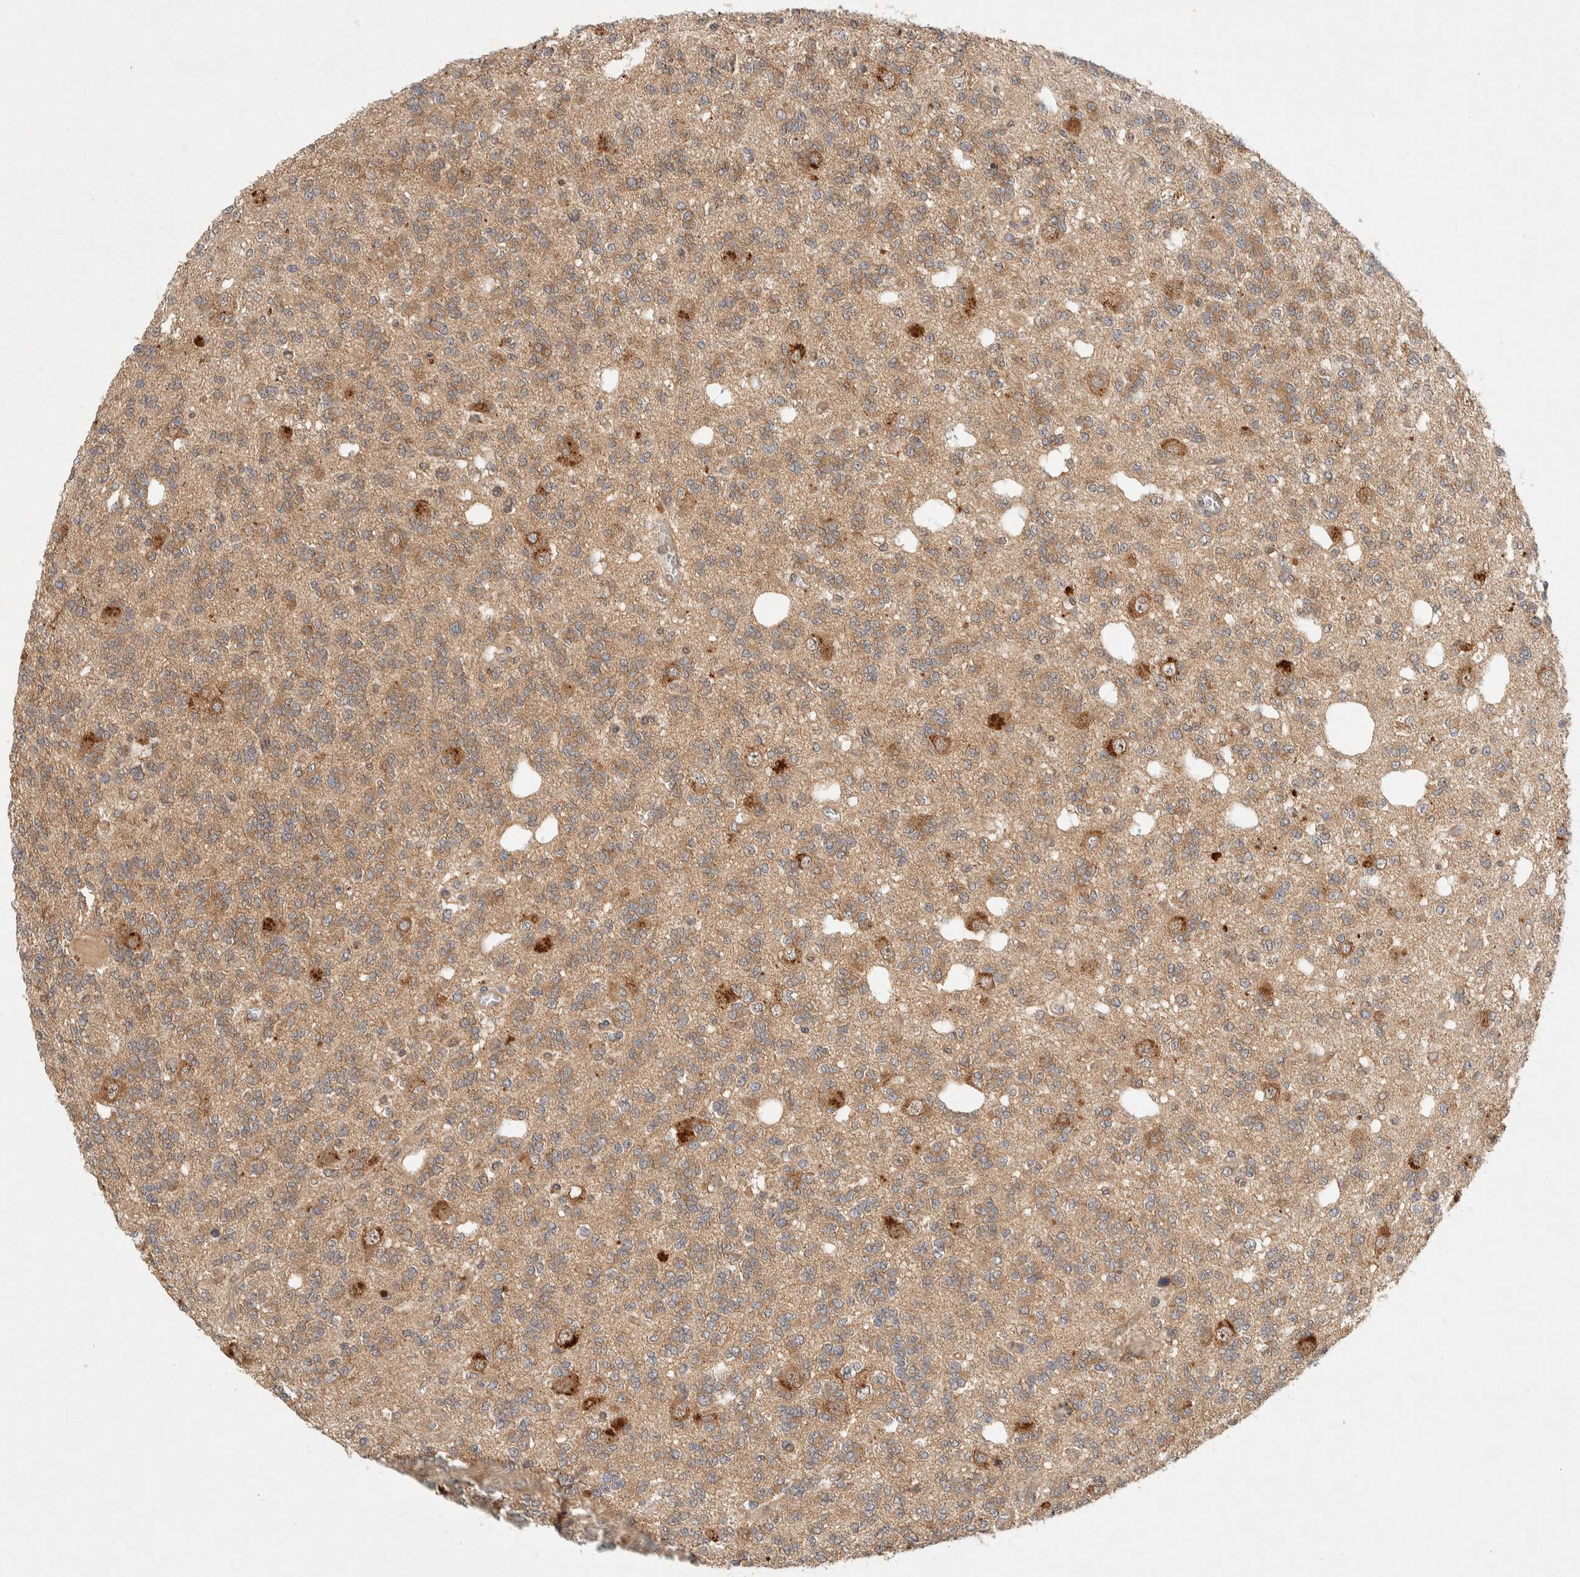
{"staining": {"intensity": "moderate", "quantity": ">75%", "location": "cytoplasmic/membranous"}, "tissue": "glioma", "cell_type": "Tumor cells", "image_type": "cancer", "snomed": [{"axis": "morphology", "description": "Glioma, malignant, Low grade"}, {"axis": "topography", "description": "Brain"}], "caption": "Immunohistochemistry of glioma demonstrates medium levels of moderate cytoplasmic/membranous positivity in about >75% of tumor cells.", "gene": "PXK", "patient": {"sex": "male", "age": 38}}